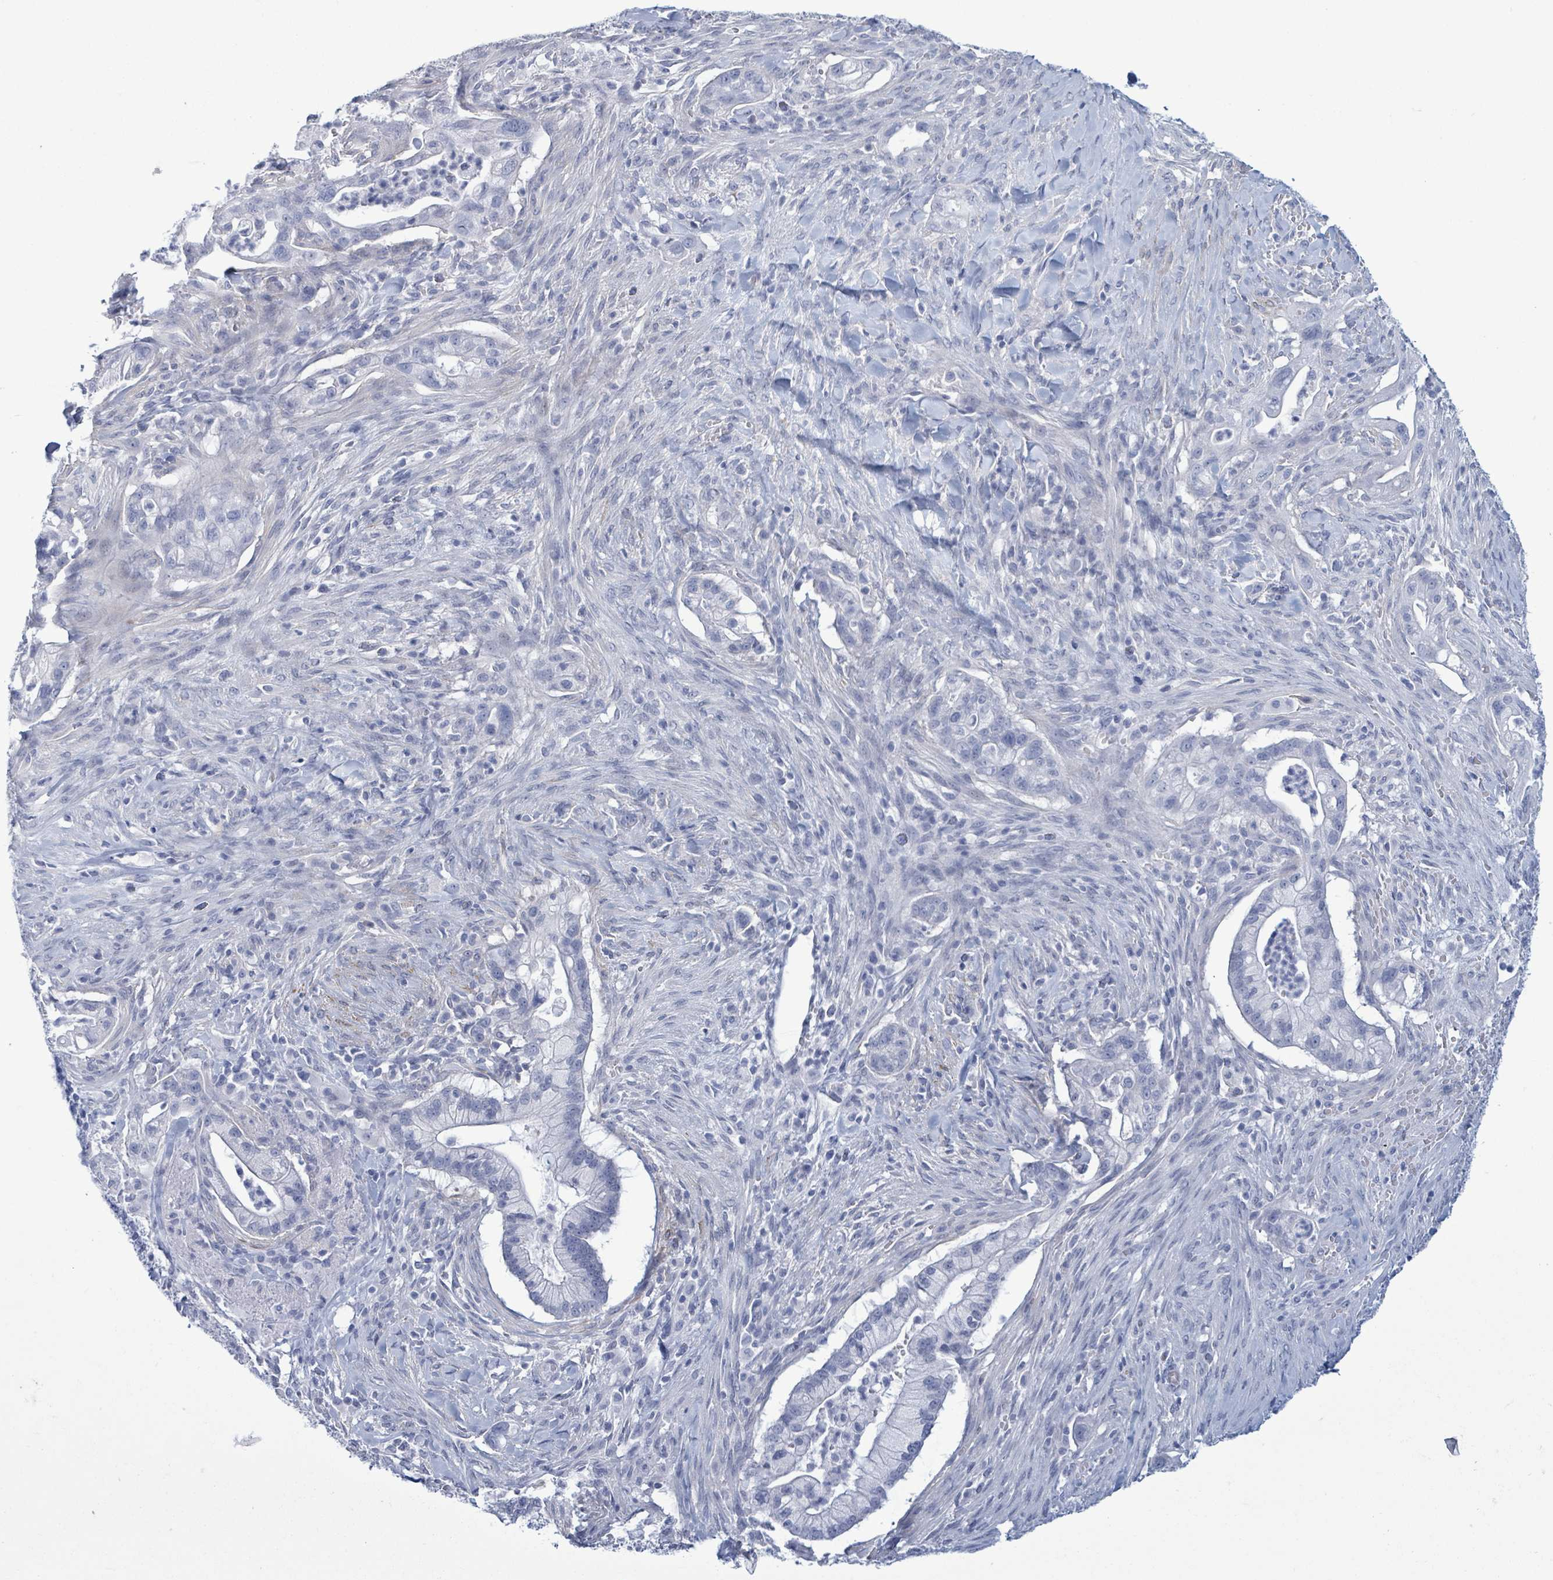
{"staining": {"intensity": "negative", "quantity": "none", "location": "none"}, "tissue": "pancreatic cancer", "cell_type": "Tumor cells", "image_type": "cancer", "snomed": [{"axis": "morphology", "description": "Adenocarcinoma, NOS"}, {"axis": "topography", "description": "Pancreas"}], "caption": "Tumor cells are negative for brown protein staining in pancreatic cancer (adenocarcinoma). (DAB (3,3'-diaminobenzidine) immunohistochemistry, high magnification).", "gene": "ZNF771", "patient": {"sex": "male", "age": 44}}